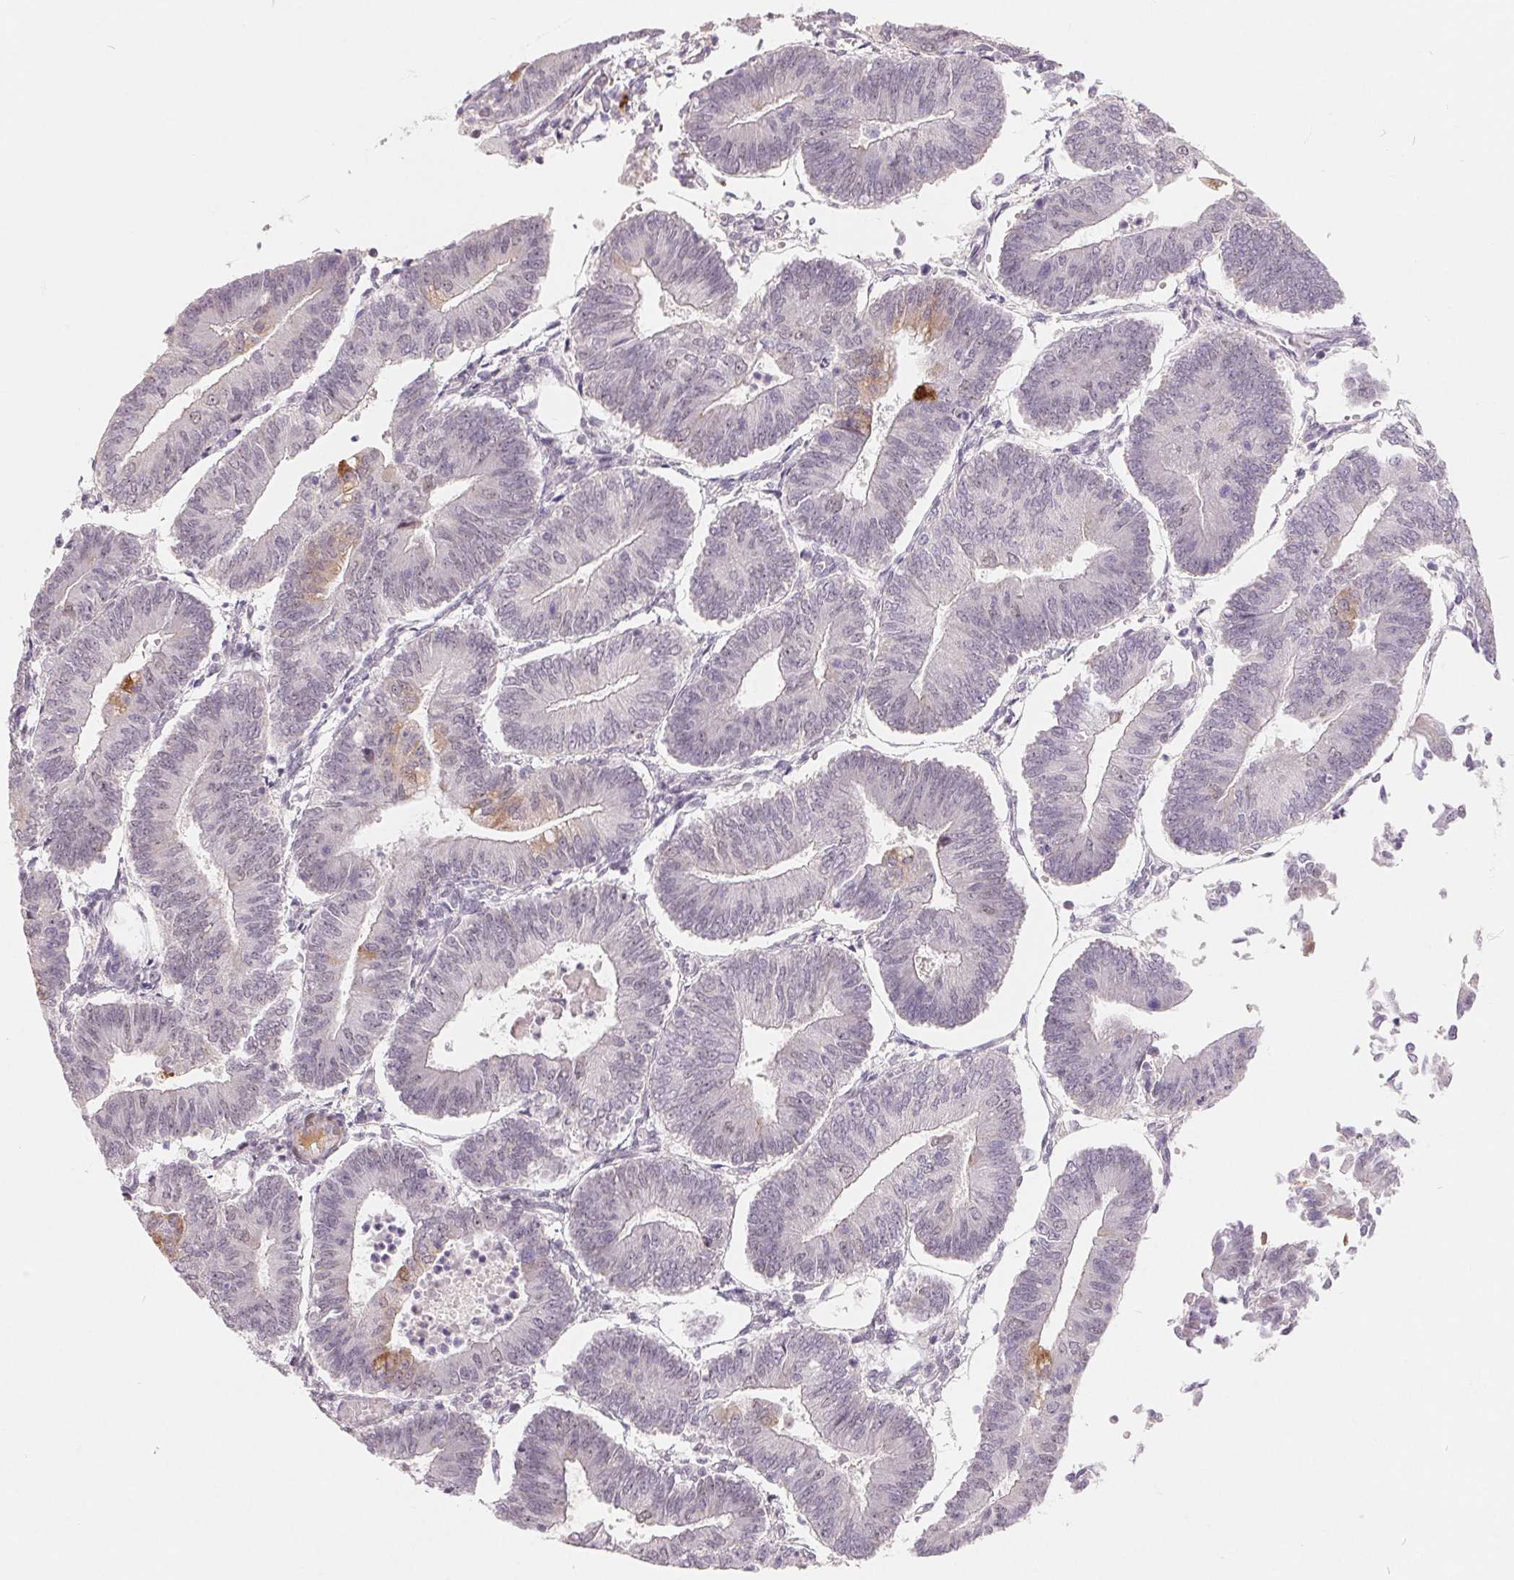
{"staining": {"intensity": "moderate", "quantity": "<25%", "location": "cytoplasmic/membranous"}, "tissue": "endometrial cancer", "cell_type": "Tumor cells", "image_type": "cancer", "snomed": [{"axis": "morphology", "description": "Adenocarcinoma, NOS"}, {"axis": "topography", "description": "Endometrium"}], "caption": "This micrograph exhibits endometrial cancer (adenocarcinoma) stained with immunohistochemistry (IHC) to label a protein in brown. The cytoplasmic/membranous of tumor cells show moderate positivity for the protein. Nuclei are counter-stained blue.", "gene": "NRG2", "patient": {"sex": "female", "age": 65}}